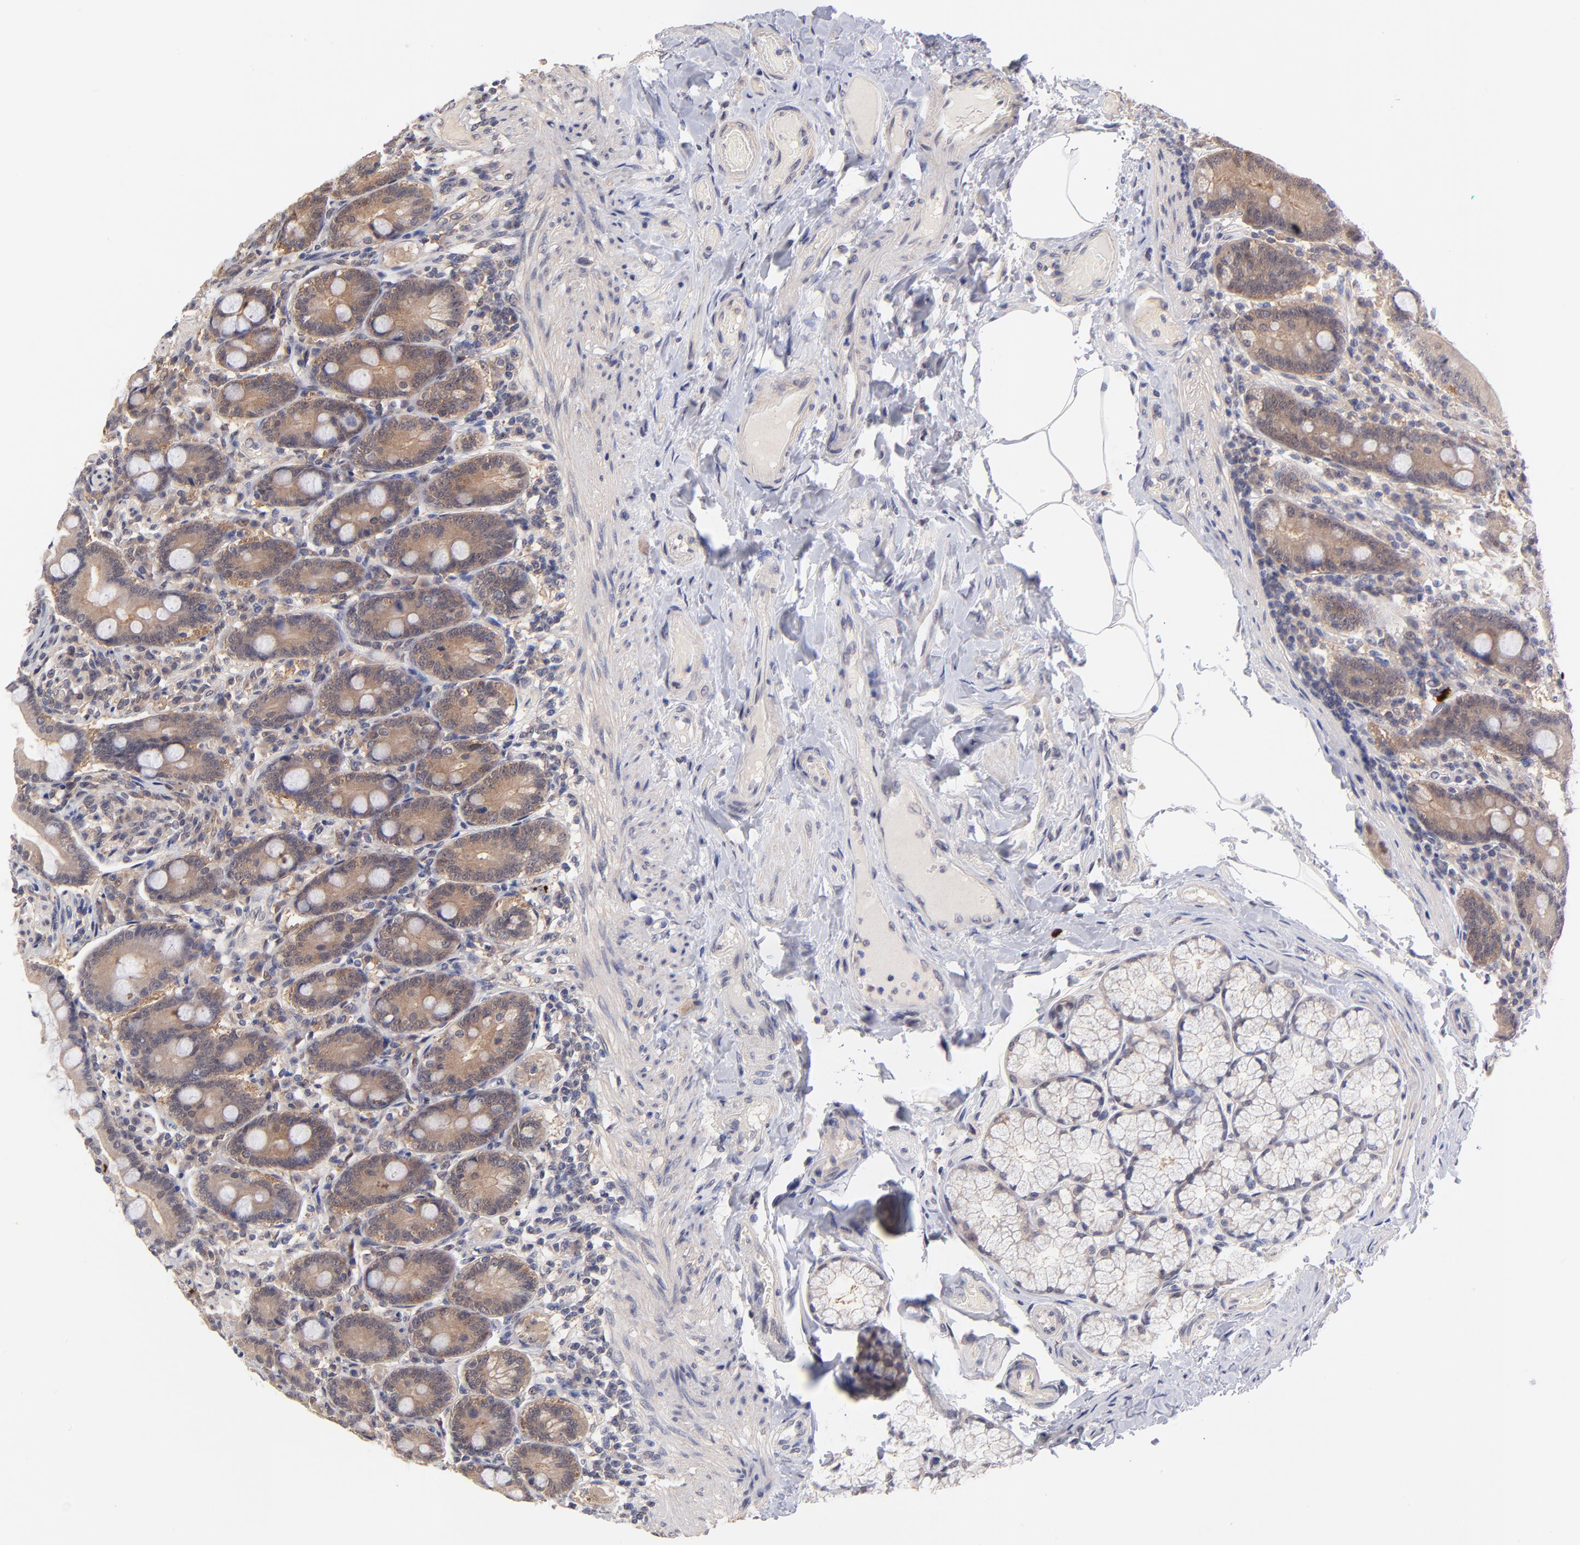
{"staining": {"intensity": "moderate", "quantity": ">75%", "location": "cytoplasmic/membranous"}, "tissue": "duodenum", "cell_type": "Glandular cells", "image_type": "normal", "snomed": [{"axis": "morphology", "description": "Normal tissue, NOS"}, {"axis": "topography", "description": "Duodenum"}], "caption": "Approximately >75% of glandular cells in benign human duodenum reveal moderate cytoplasmic/membranous protein positivity as visualized by brown immunohistochemical staining.", "gene": "UBE2E2", "patient": {"sex": "female", "age": 64}}